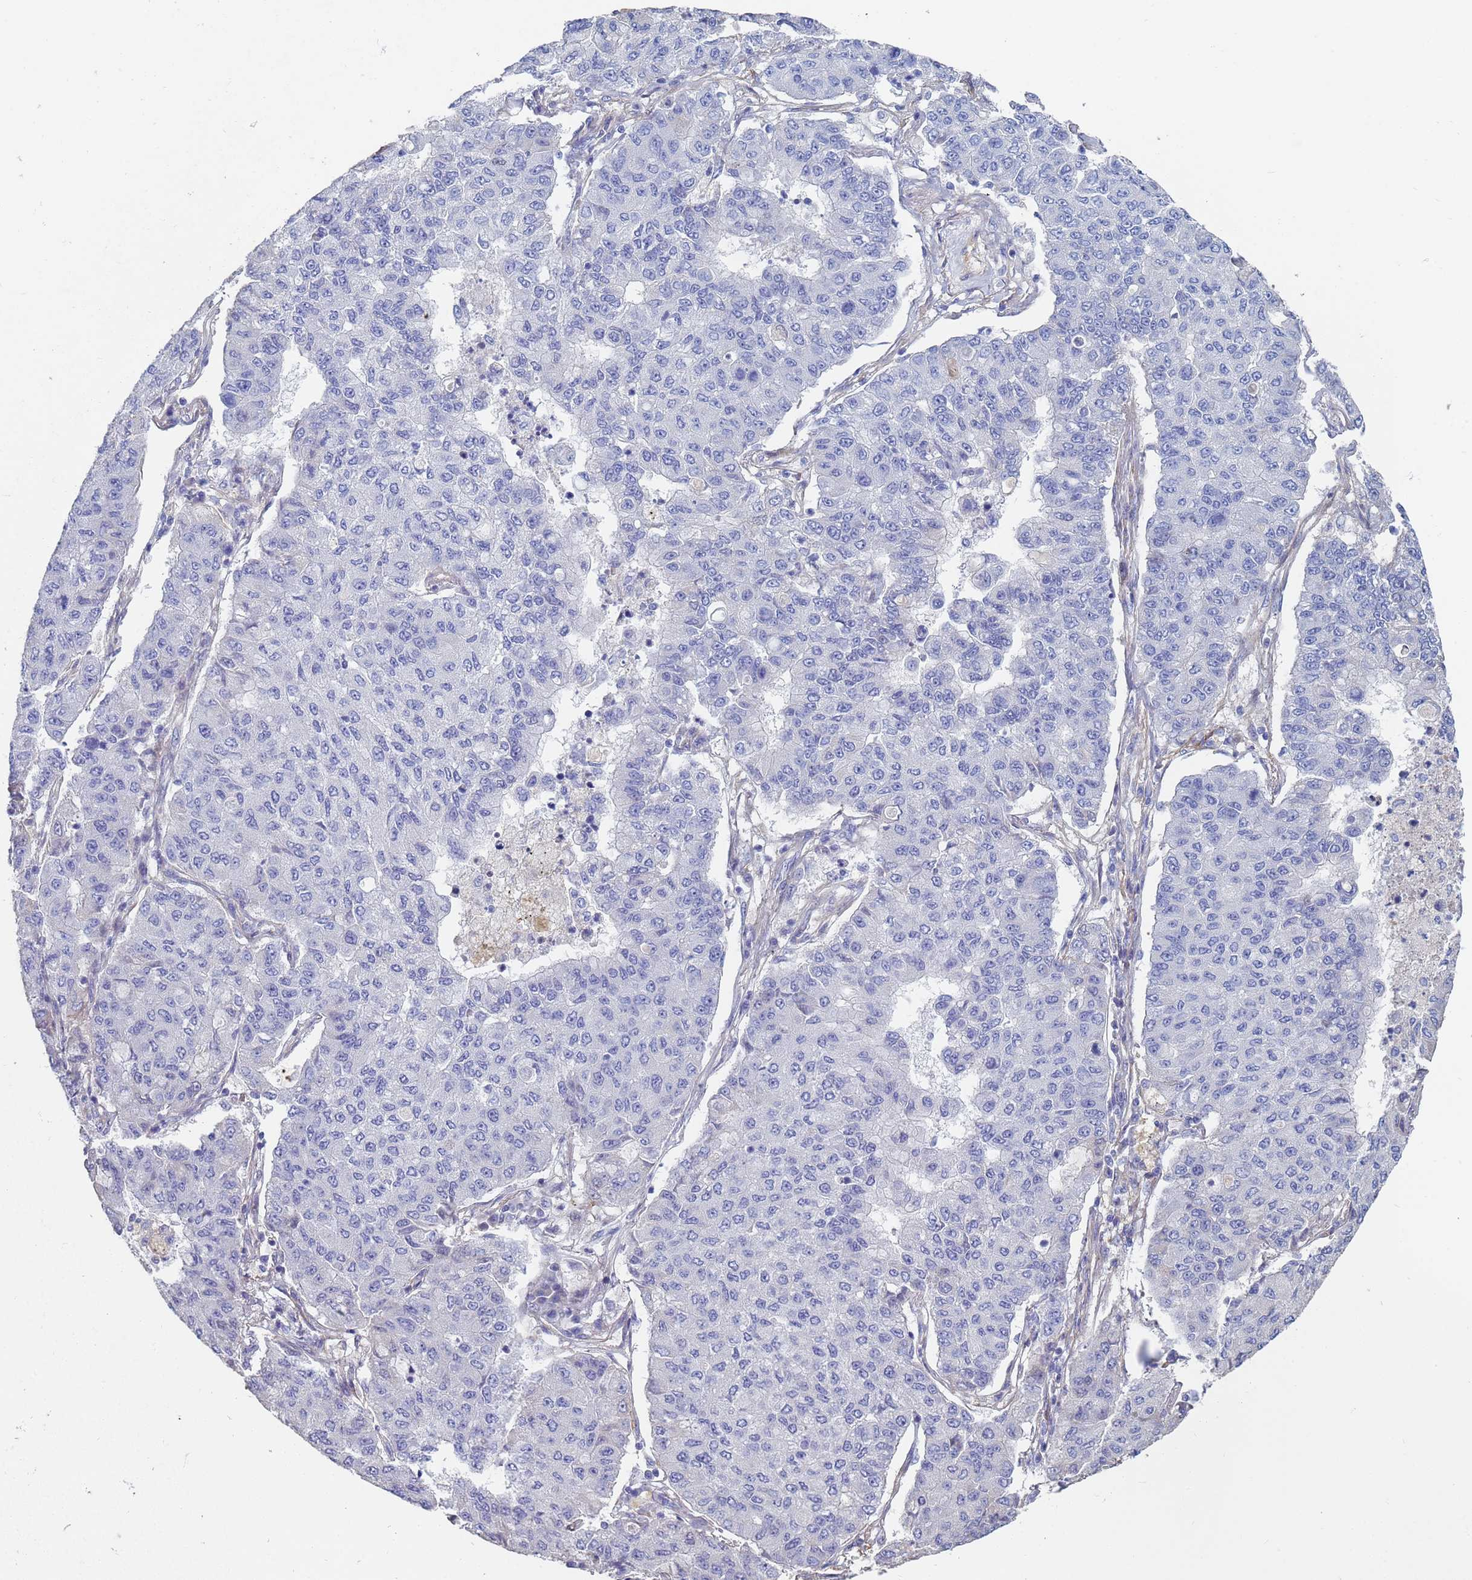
{"staining": {"intensity": "negative", "quantity": "none", "location": "none"}, "tissue": "lung cancer", "cell_type": "Tumor cells", "image_type": "cancer", "snomed": [{"axis": "morphology", "description": "Squamous cell carcinoma, NOS"}, {"axis": "topography", "description": "Lung"}], "caption": "IHC histopathology image of human lung cancer (squamous cell carcinoma) stained for a protein (brown), which exhibits no staining in tumor cells.", "gene": "ABCA8", "patient": {"sex": "male", "age": 74}}